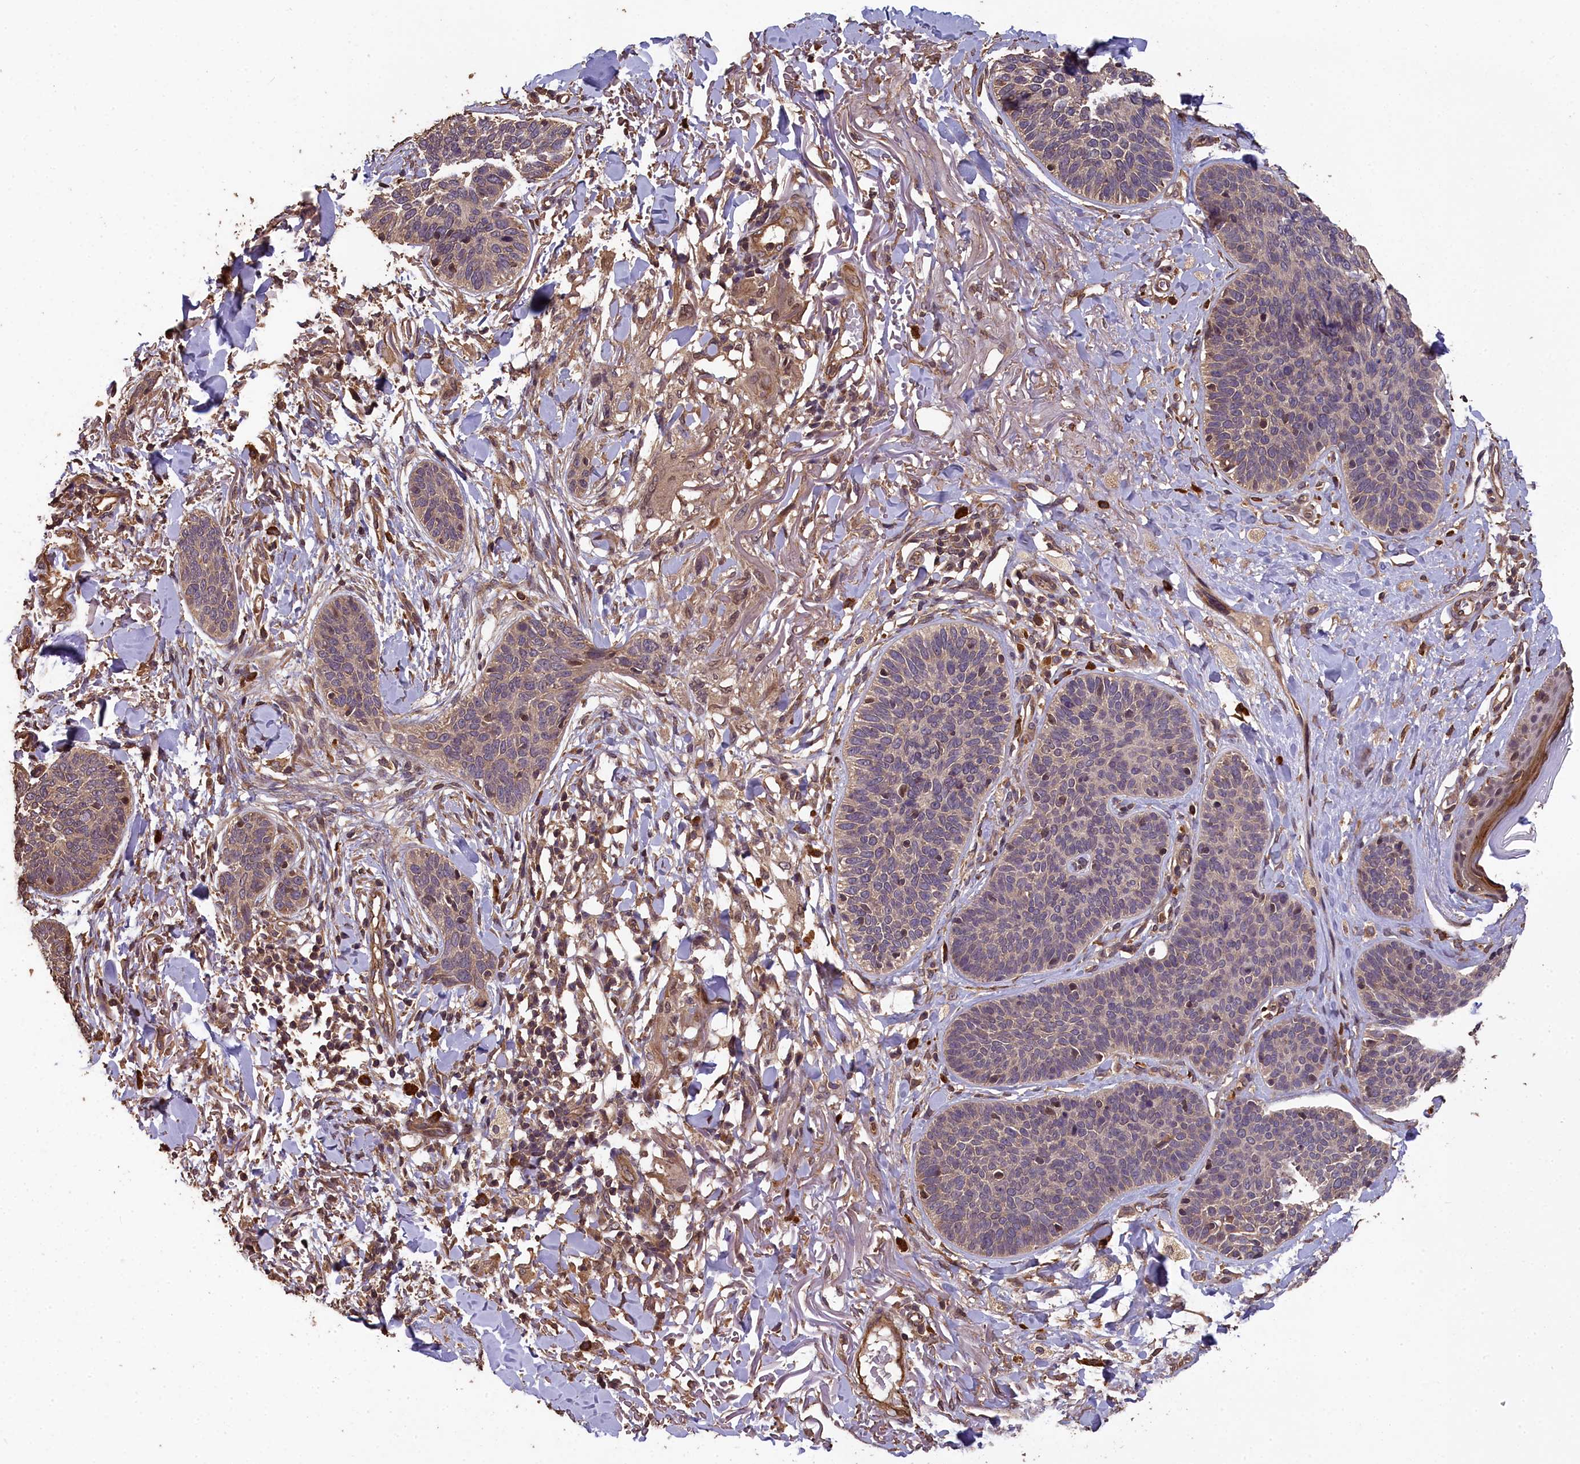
{"staining": {"intensity": "weak", "quantity": "<25%", "location": "cytoplasmic/membranous"}, "tissue": "skin cancer", "cell_type": "Tumor cells", "image_type": "cancer", "snomed": [{"axis": "morphology", "description": "Basal cell carcinoma"}, {"axis": "topography", "description": "Skin"}], "caption": "DAB immunohistochemical staining of human skin basal cell carcinoma shows no significant staining in tumor cells.", "gene": "CHD9", "patient": {"sex": "male", "age": 85}}